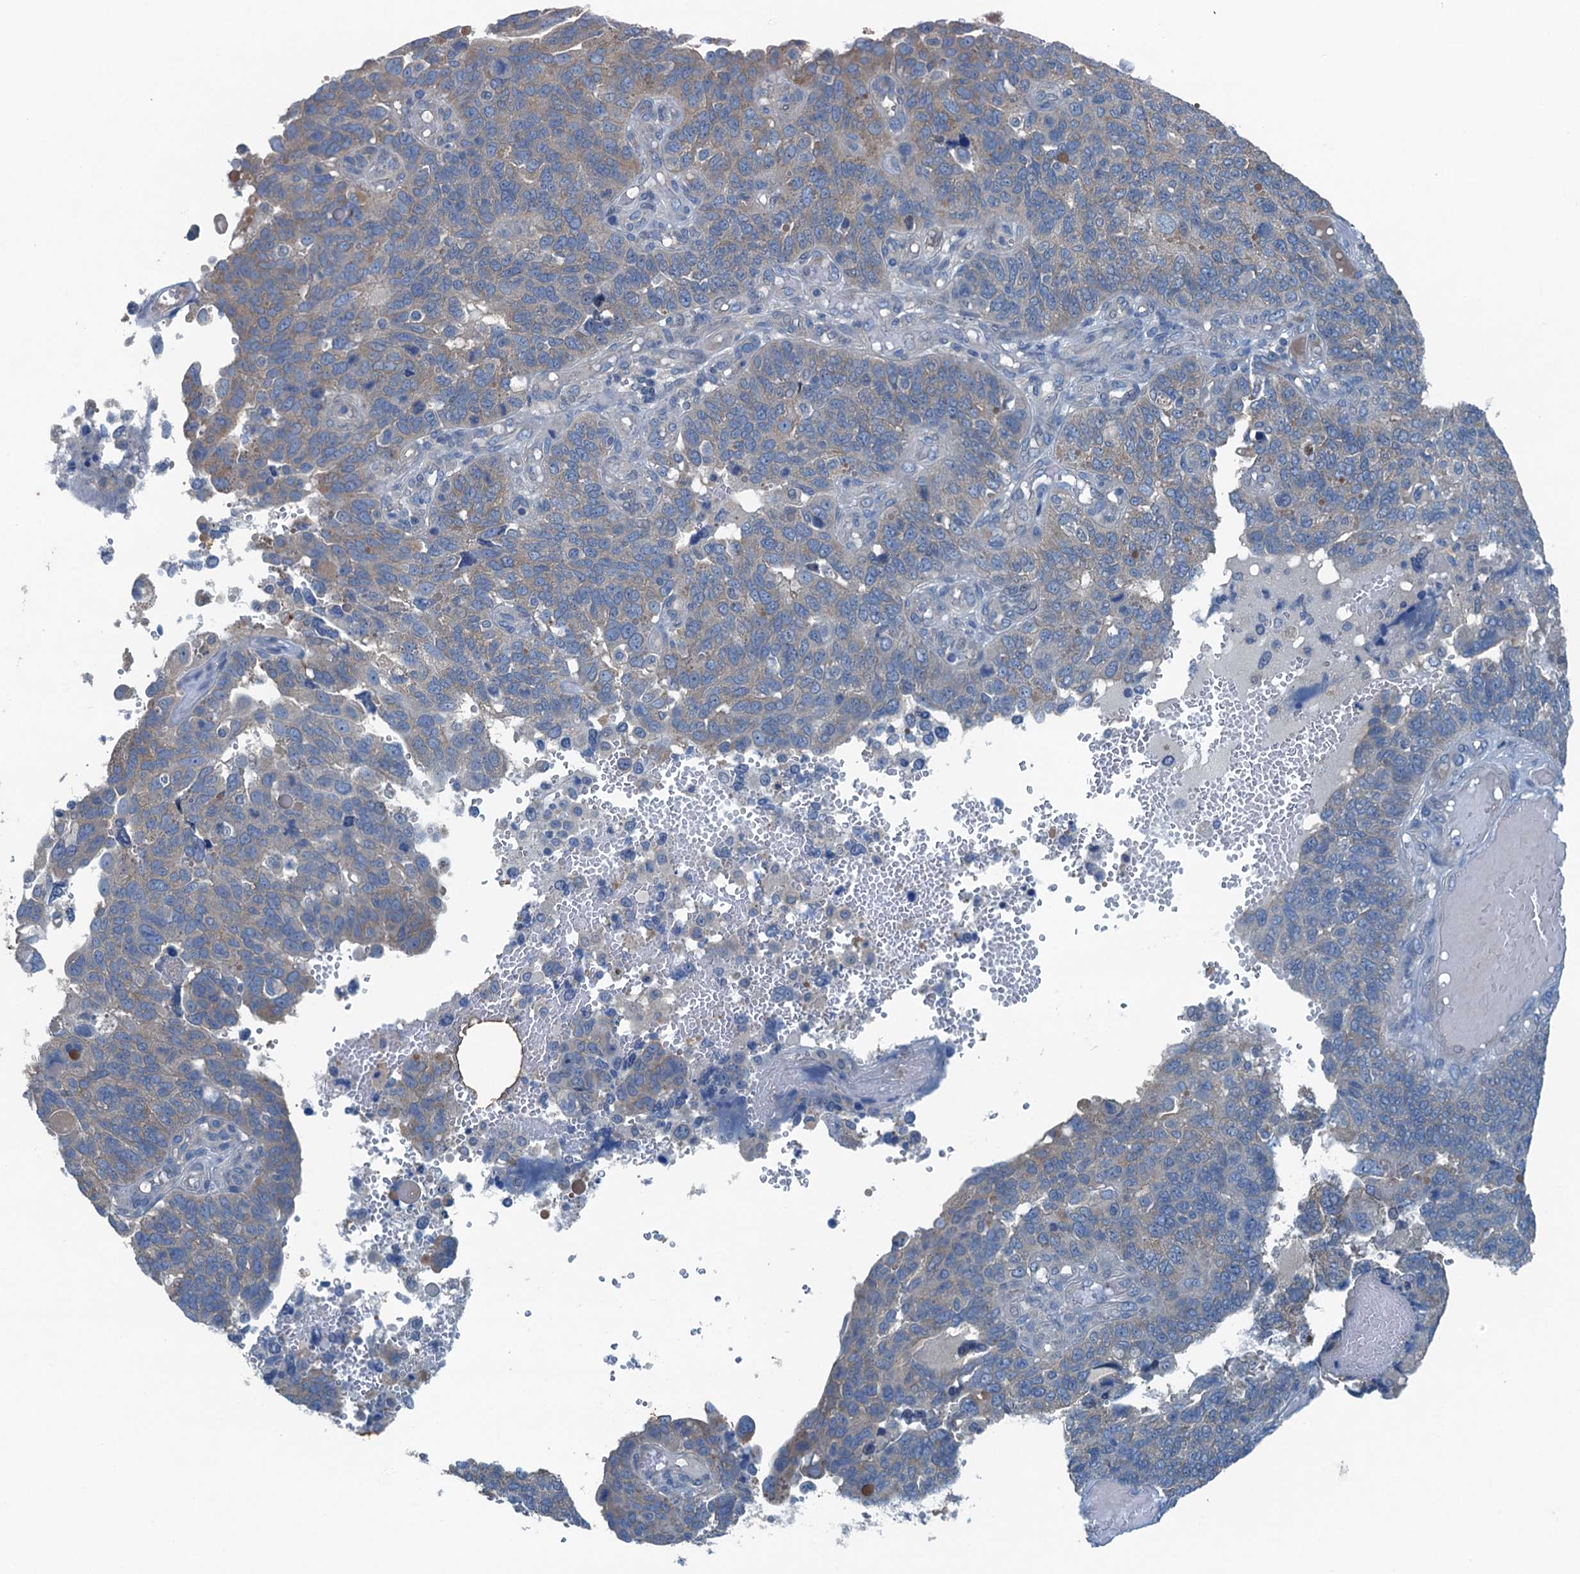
{"staining": {"intensity": "weak", "quantity": "25%-75%", "location": "cytoplasmic/membranous"}, "tissue": "endometrial cancer", "cell_type": "Tumor cells", "image_type": "cancer", "snomed": [{"axis": "morphology", "description": "Adenocarcinoma, NOS"}, {"axis": "topography", "description": "Endometrium"}], "caption": "A histopathology image showing weak cytoplasmic/membranous expression in about 25%-75% of tumor cells in endometrial adenocarcinoma, as visualized by brown immunohistochemical staining.", "gene": "CBLIF", "patient": {"sex": "female", "age": 66}}